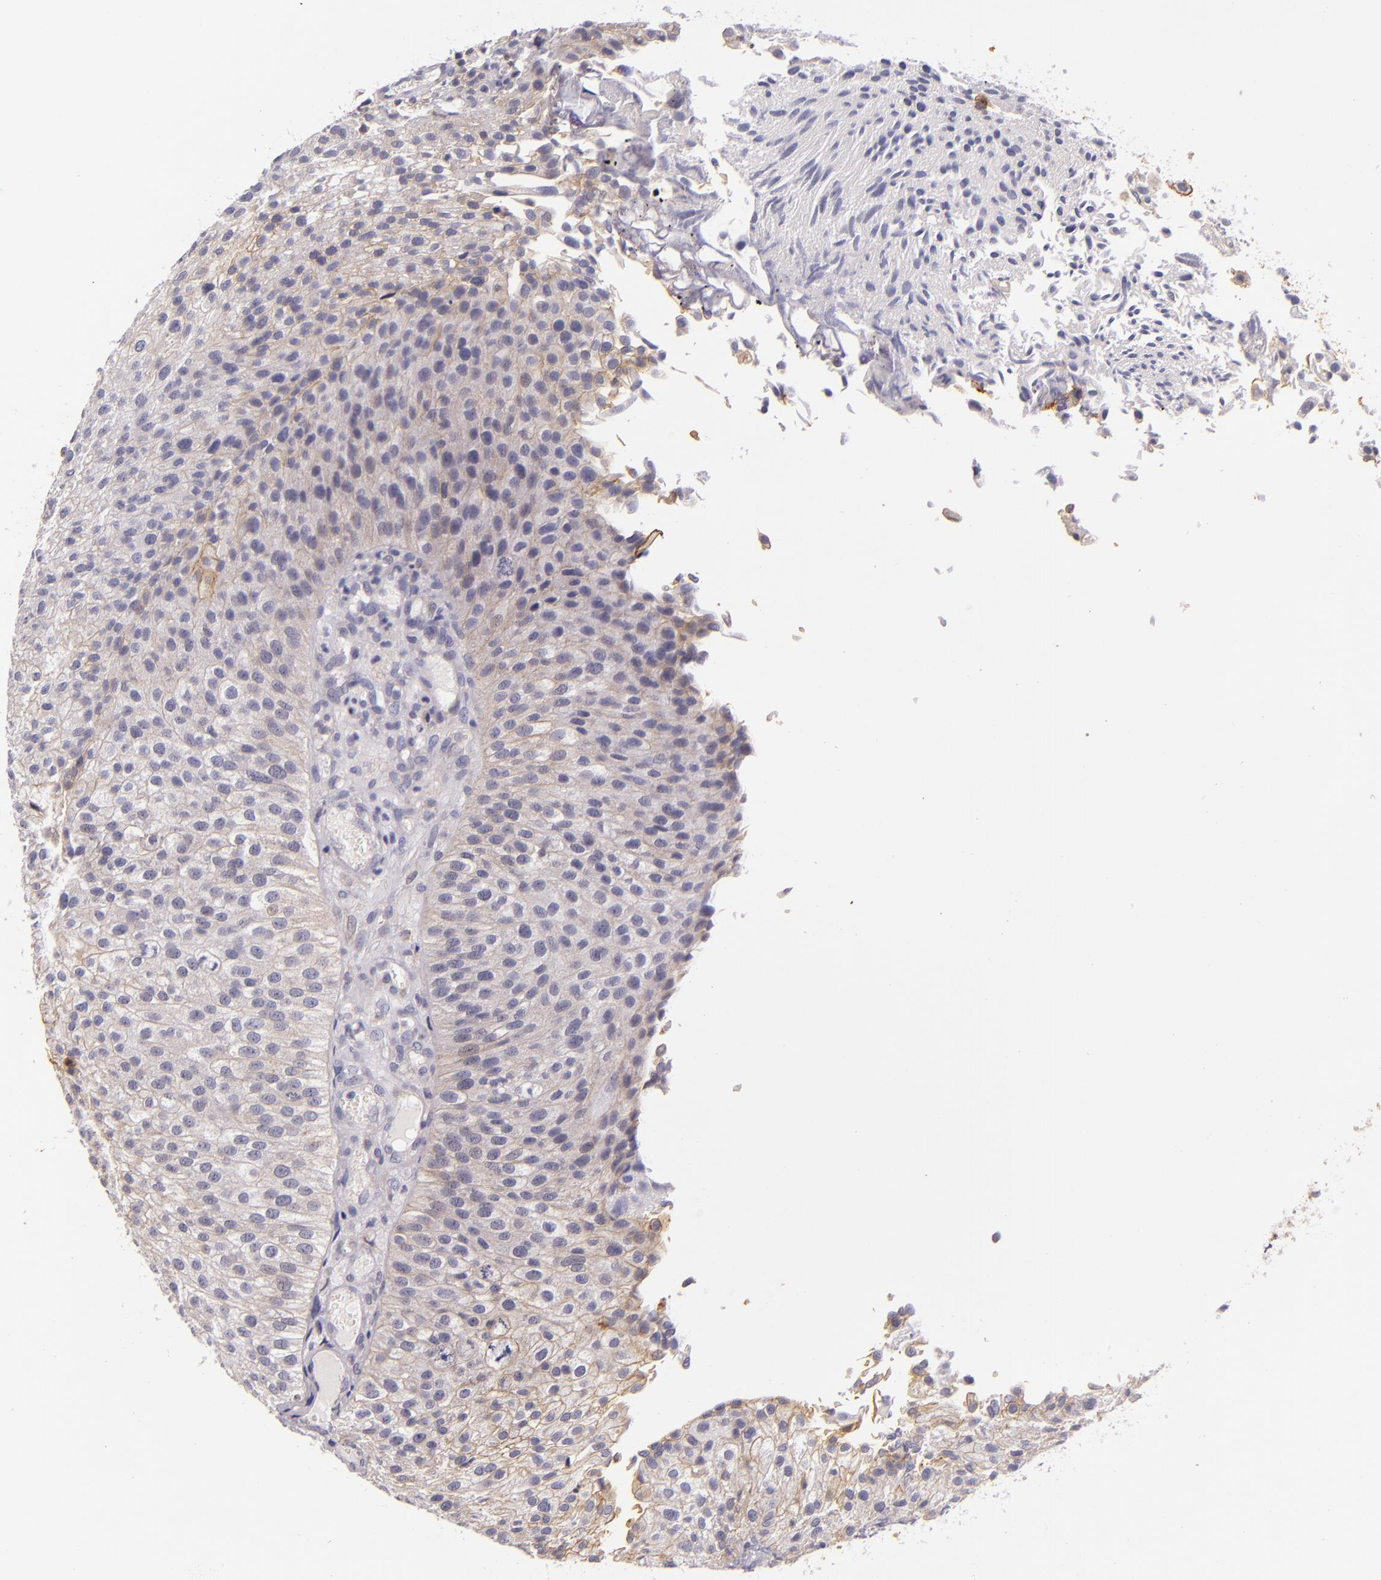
{"staining": {"intensity": "weak", "quantity": "<25%", "location": "cytoplasmic/membranous"}, "tissue": "urothelial cancer", "cell_type": "Tumor cells", "image_type": "cancer", "snomed": [{"axis": "morphology", "description": "Urothelial carcinoma, Low grade"}, {"axis": "topography", "description": "Urinary bladder"}], "caption": "Human low-grade urothelial carcinoma stained for a protein using immunohistochemistry (IHC) demonstrates no staining in tumor cells.", "gene": "CTSF", "patient": {"sex": "female", "age": 89}}